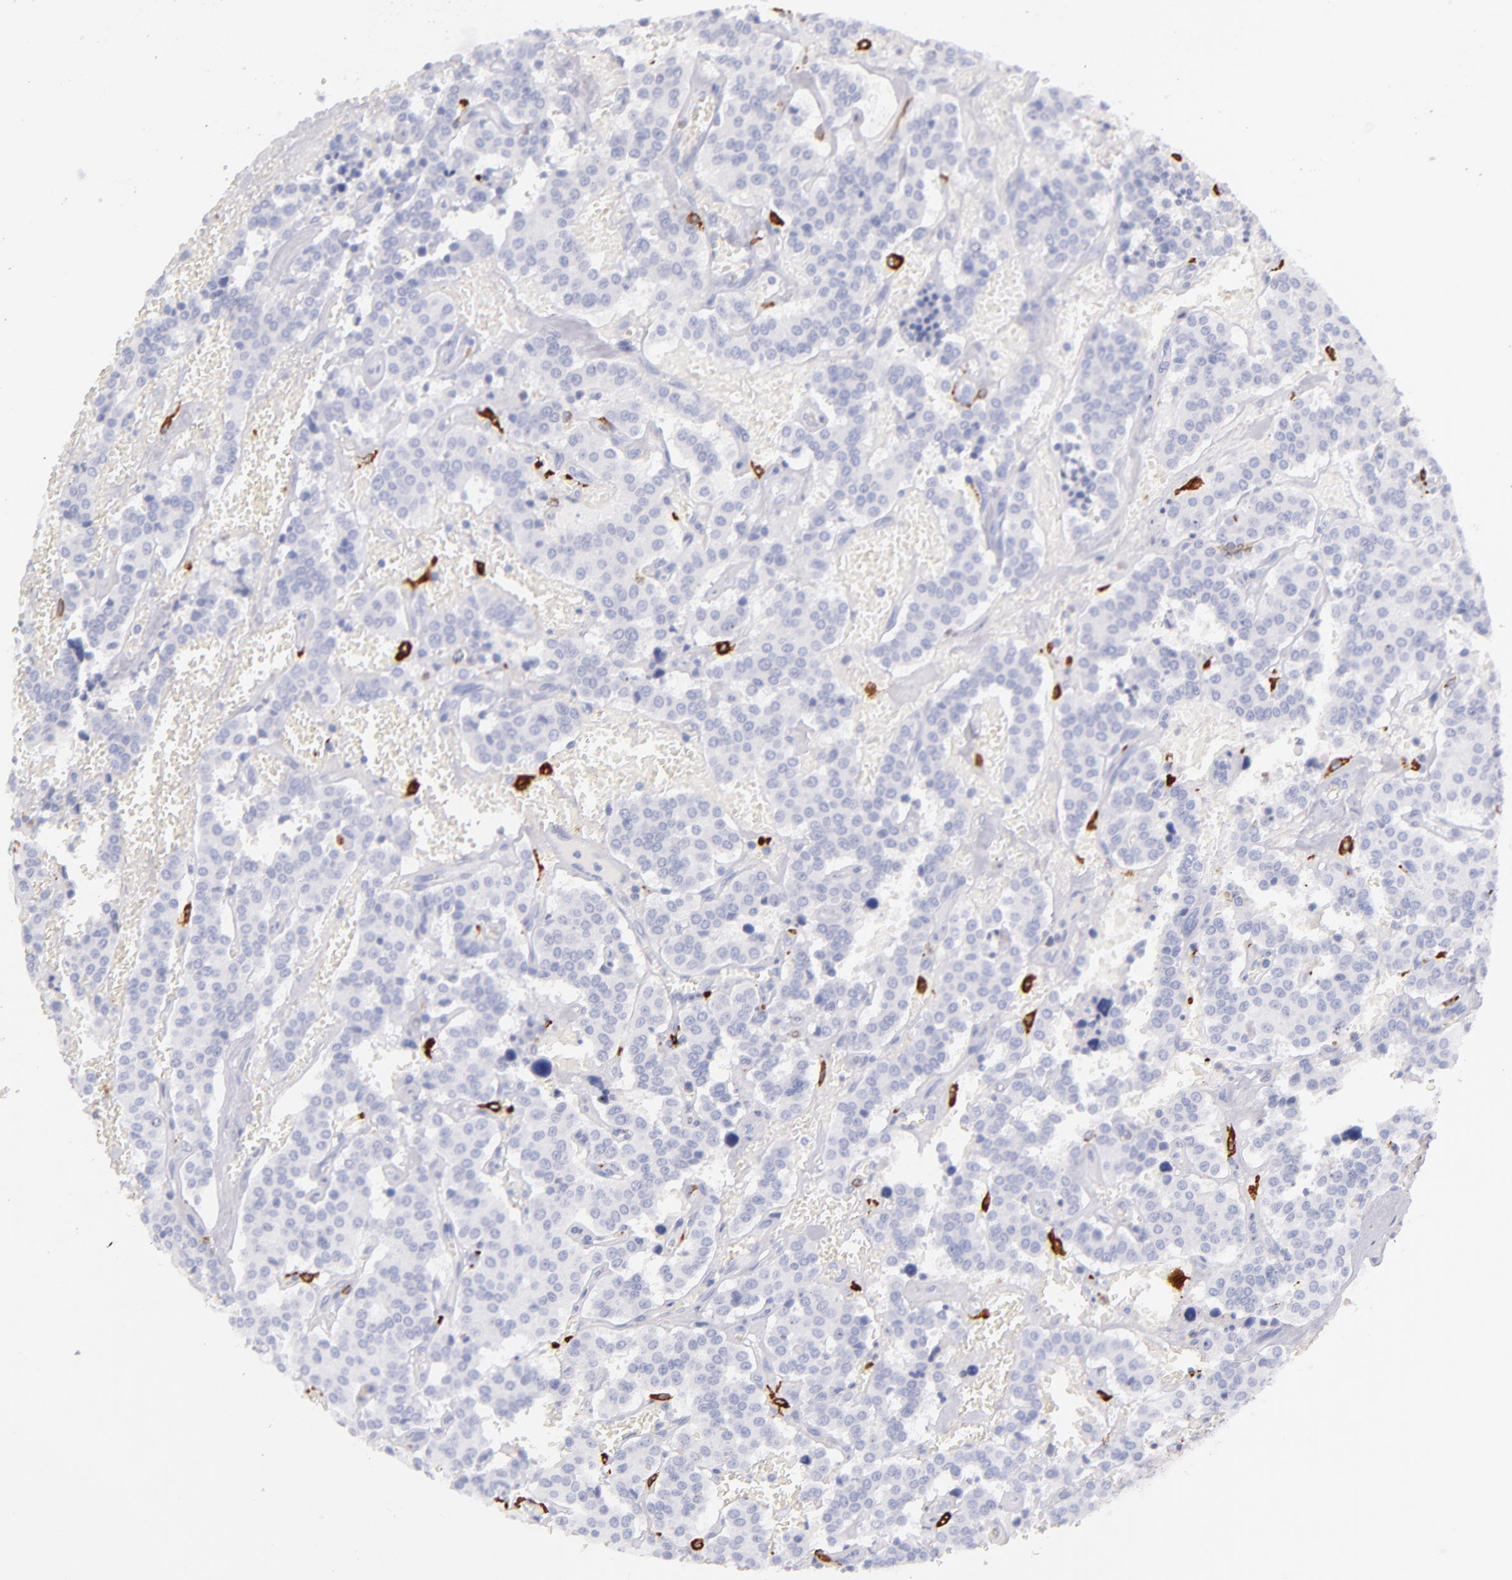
{"staining": {"intensity": "negative", "quantity": "none", "location": "none"}, "tissue": "carcinoid", "cell_type": "Tumor cells", "image_type": "cancer", "snomed": [{"axis": "morphology", "description": "Carcinoid, malignant, NOS"}, {"axis": "topography", "description": "Bronchus"}], "caption": "An immunohistochemistry micrograph of carcinoid is shown. There is no staining in tumor cells of carcinoid. The staining is performed using DAB brown chromogen with nuclei counter-stained in using hematoxylin.", "gene": "CD163", "patient": {"sex": "male", "age": 55}}